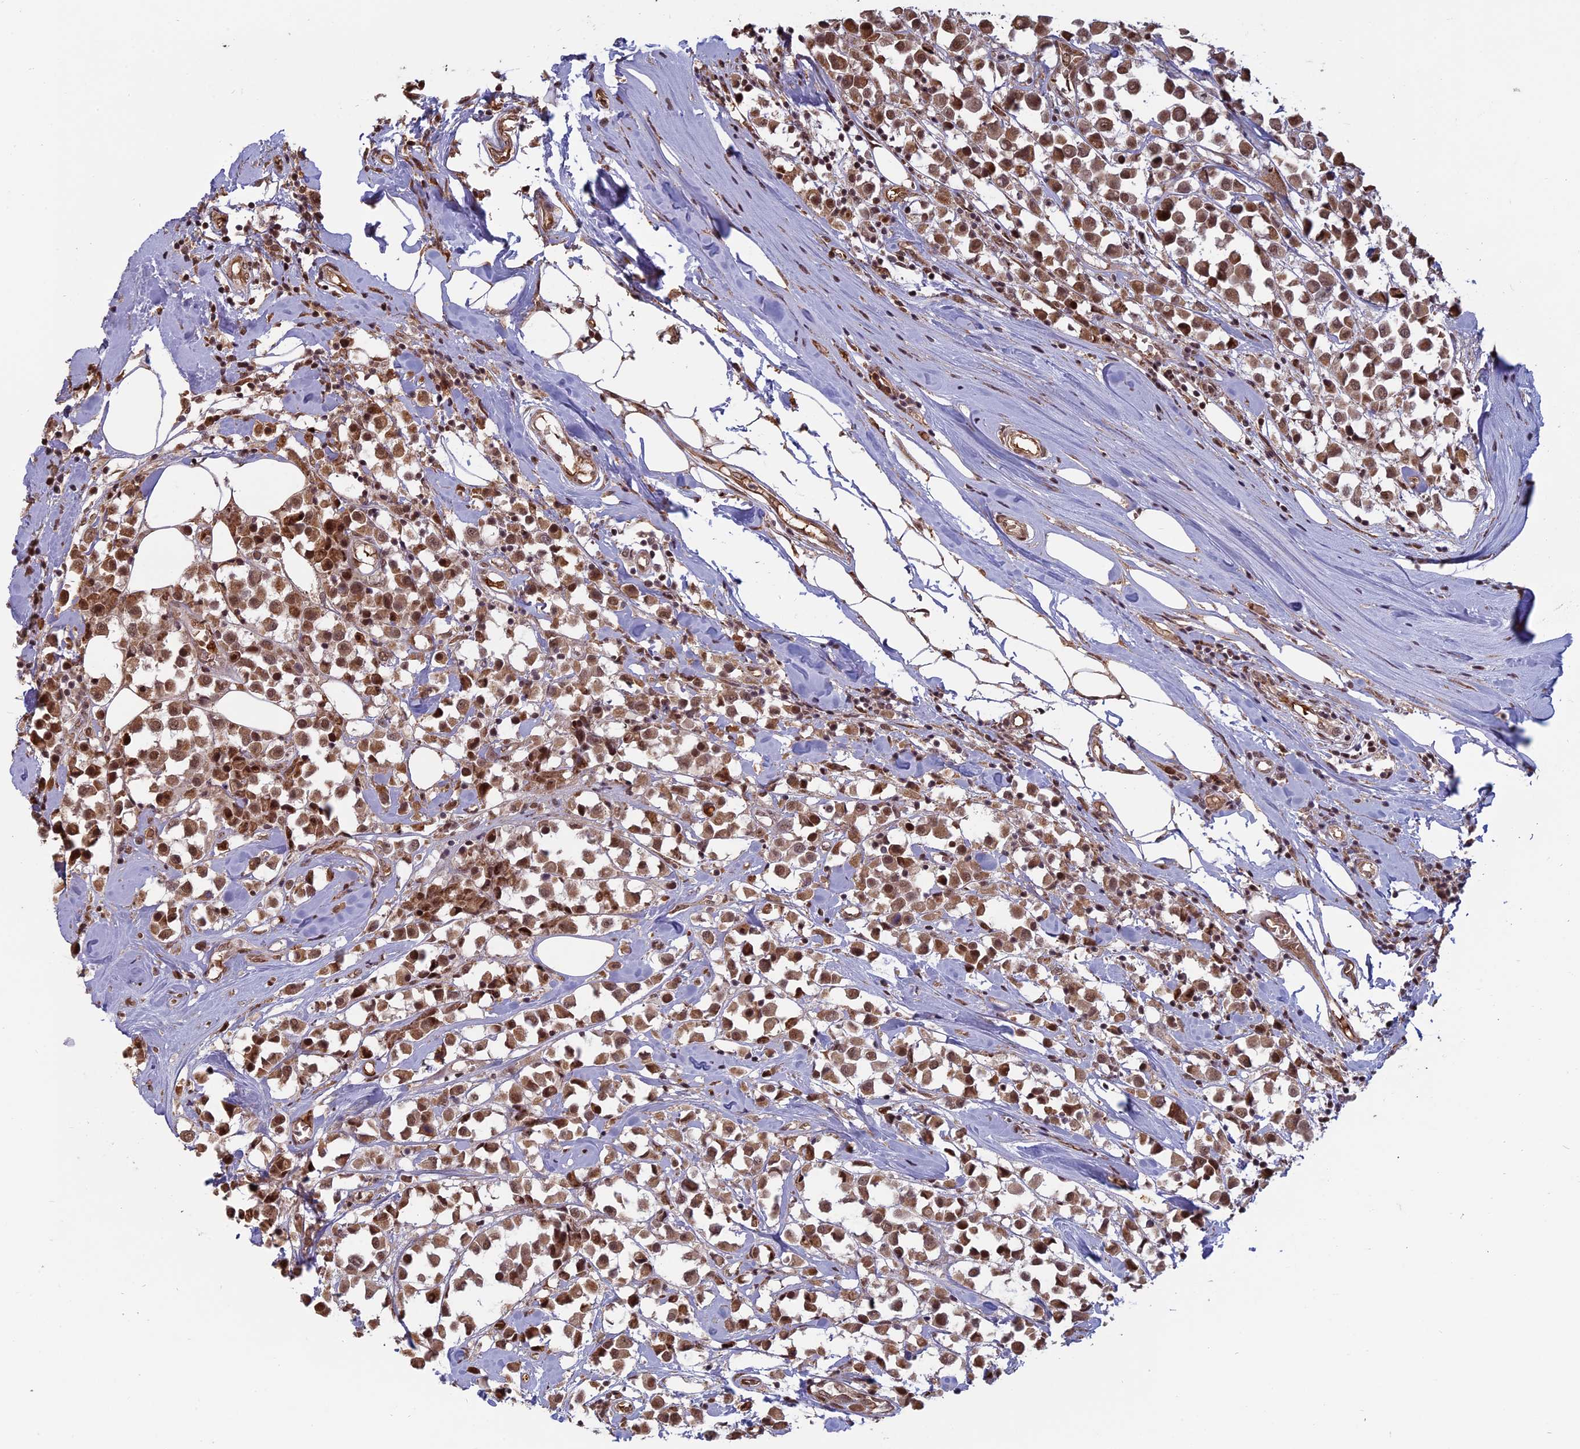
{"staining": {"intensity": "moderate", "quantity": ">75%", "location": "cytoplasmic/membranous,nuclear"}, "tissue": "breast cancer", "cell_type": "Tumor cells", "image_type": "cancer", "snomed": [{"axis": "morphology", "description": "Duct carcinoma"}, {"axis": "topography", "description": "Breast"}], "caption": "Immunohistochemistry micrograph of breast cancer stained for a protein (brown), which displays medium levels of moderate cytoplasmic/membranous and nuclear positivity in approximately >75% of tumor cells.", "gene": "MFAP1", "patient": {"sex": "female", "age": 61}}